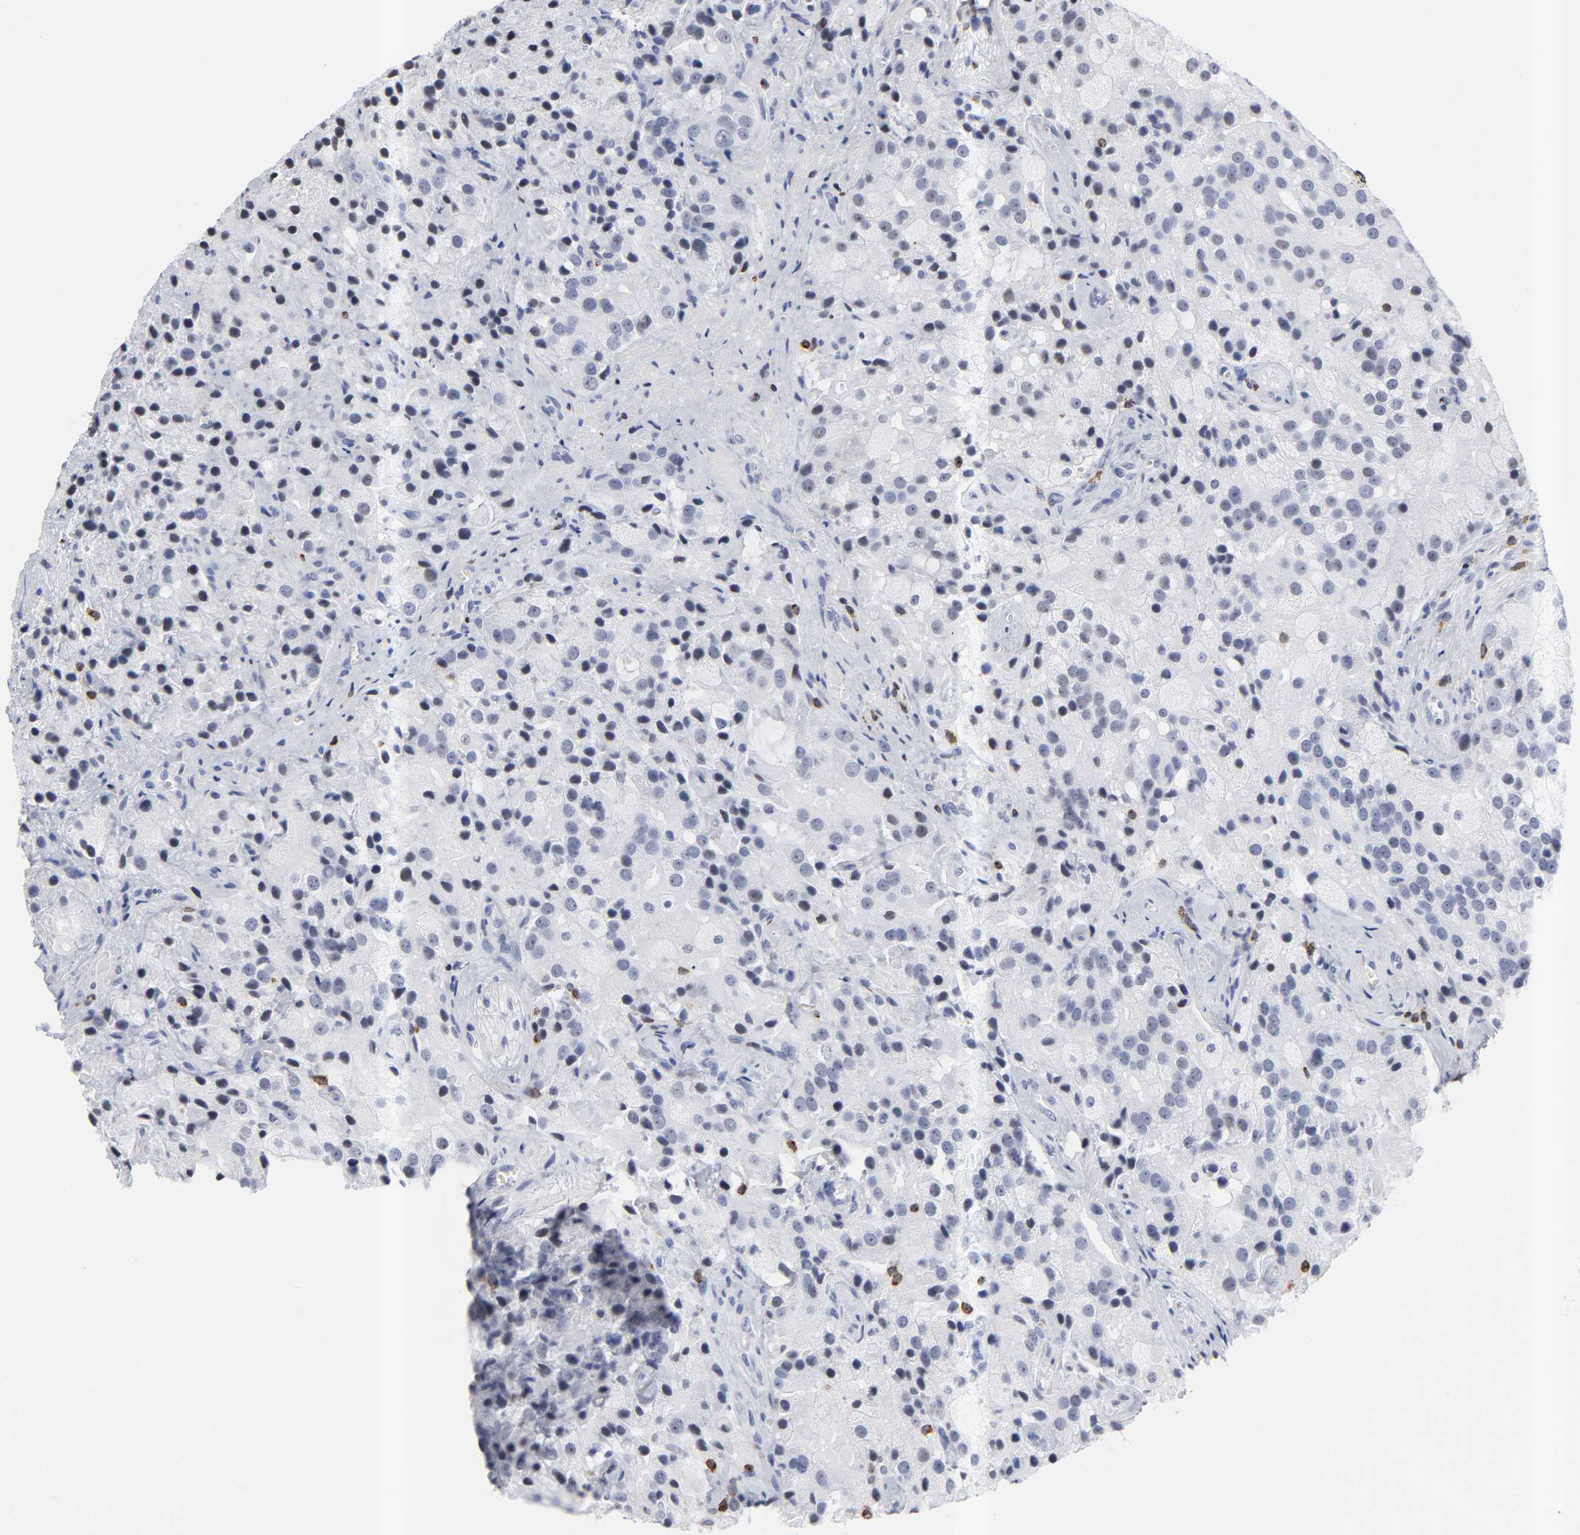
{"staining": {"intensity": "negative", "quantity": "none", "location": "none"}, "tissue": "prostate cancer", "cell_type": "Tumor cells", "image_type": "cancer", "snomed": [{"axis": "morphology", "description": "Adenocarcinoma, High grade"}, {"axis": "topography", "description": "Prostate"}], "caption": "The IHC histopathology image has no significant expression in tumor cells of adenocarcinoma (high-grade) (prostate) tissue.", "gene": "CD2", "patient": {"sex": "male", "age": 70}}